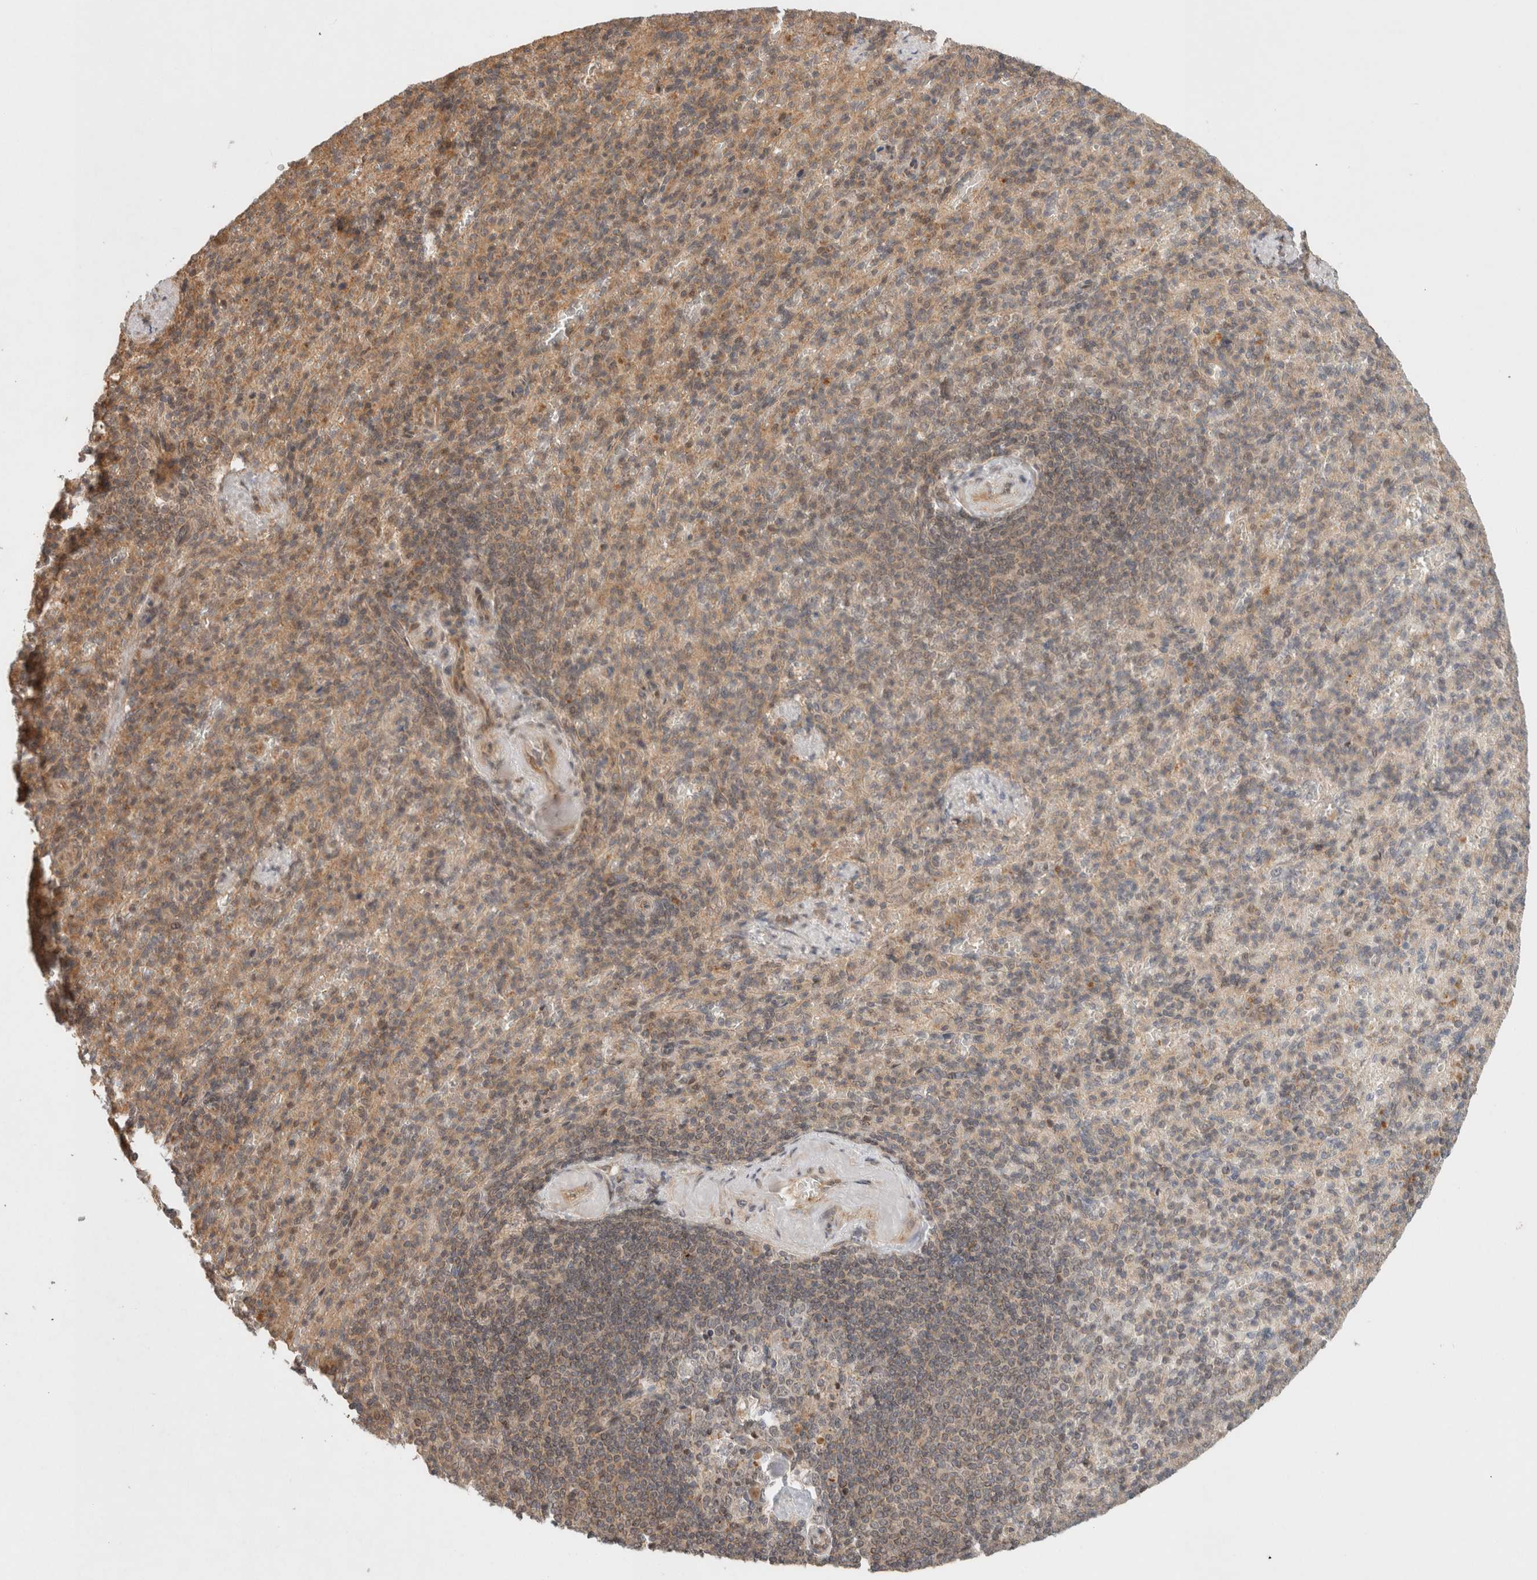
{"staining": {"intensity": "weak", "quantity": "25%-75%", "location": "cytoplasmic/membranous"}, "tissue": "spleen", "cell_type": "Cells in red pulp", "image_type": "normal", "snomed": [{"axis": "morphology", "description": "Normal tissue, NOS"}, {"axis": "topography", "description": "Spleen"}], "caption": "A high-resolution photomicrograph shows immunohistochemistry (IHC) staining of unremarkable spleen, which shows weak cytoplasmic/membranous staining in approximately 25%-75% of cells in red pulp.", "gene": "CAAP1", "patient": {"sex": "female", "age": 74}}